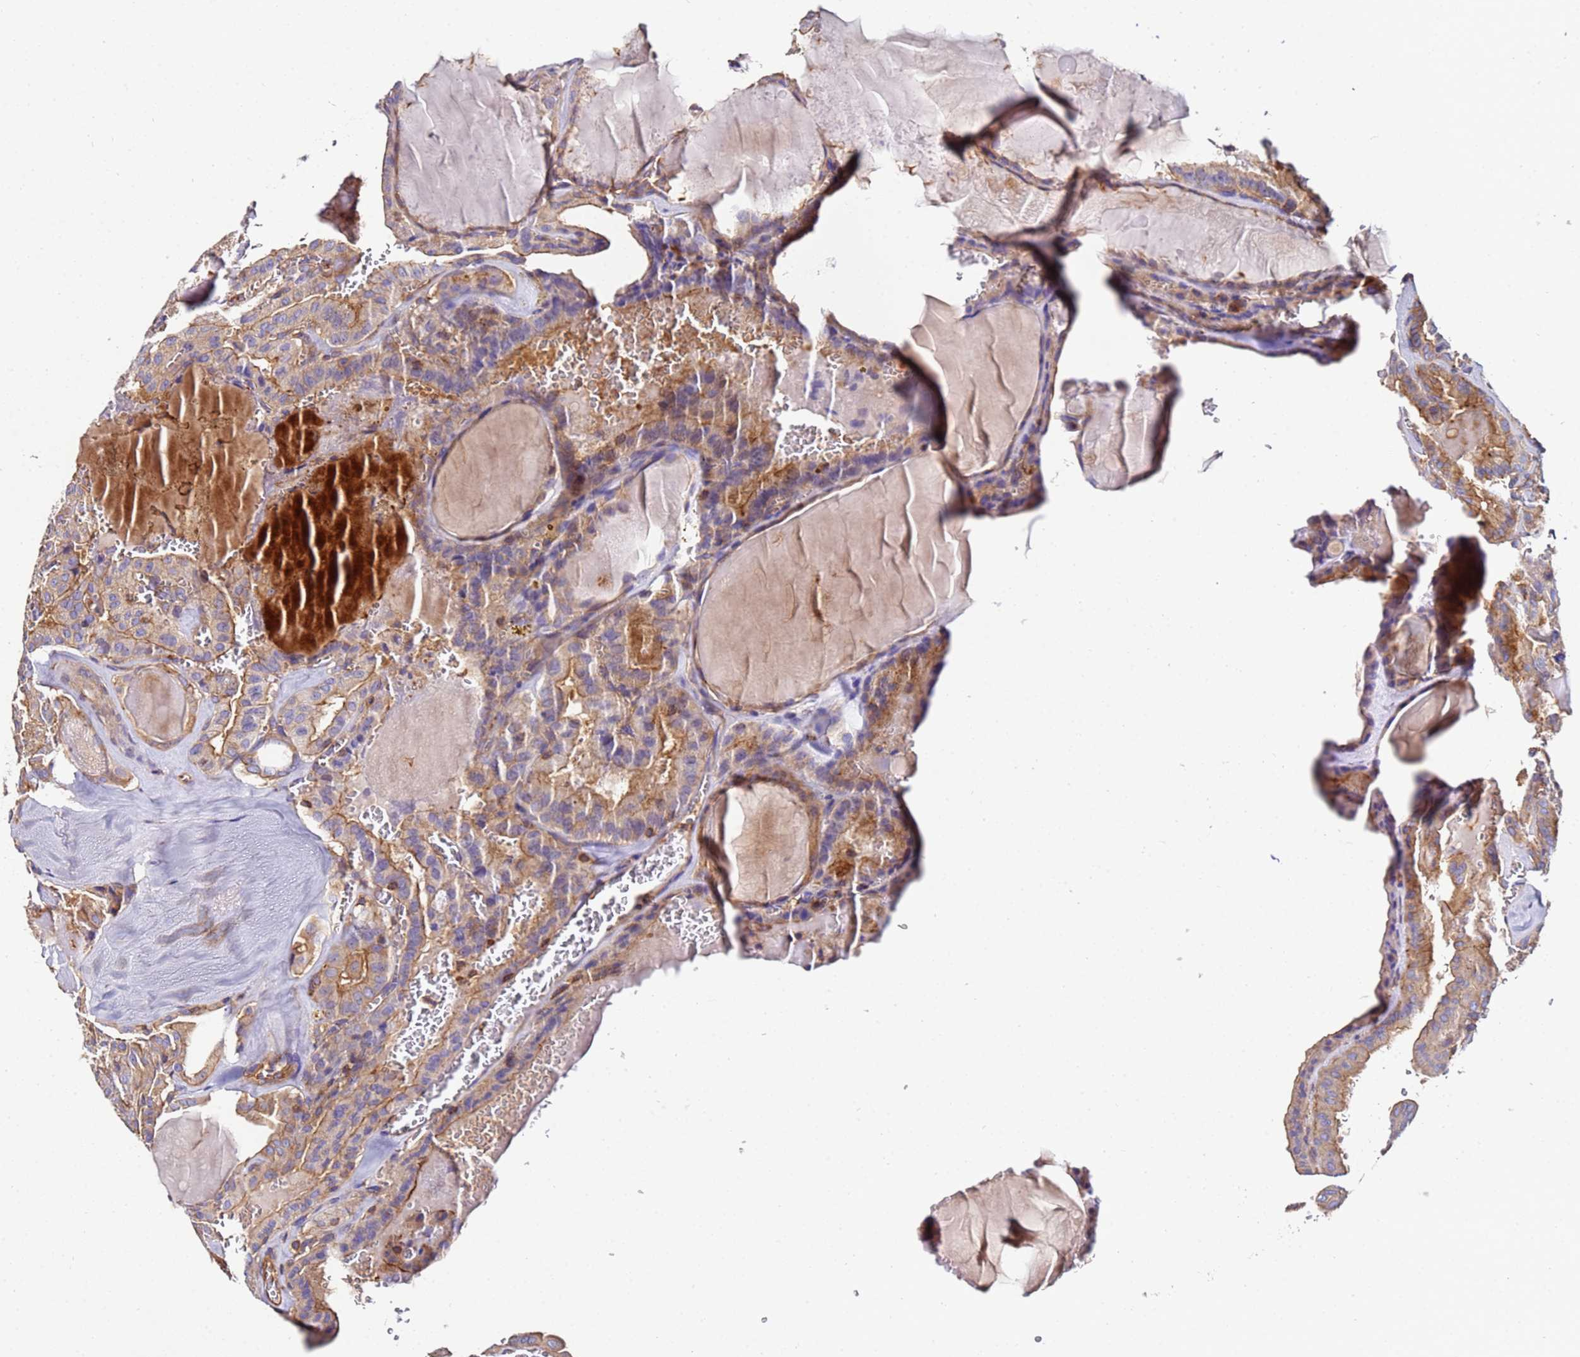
{"staining": {"intensity": "moderate", "quantity": "25%-75%", "location": "cytoplasmic/membranous"}, "tissue": "thyroid cancer", "cell_type": "Tumor cells", "image_type": "cancer", "snomed": [{"axis": "morphology", "description": "Papillary adenocarcinoma, NOS"}, {"axis": "topography", "description": "Thyroid gland"}], "caption": "The histopathology image reveals staining of thyroid papillary adenocarcinoma, revealing moderate cytoplasmic/membranous protein positivity (brown color) within tumor cells.", "gene": "POTEE", "patient": {"sex": "male", "age": 52}}